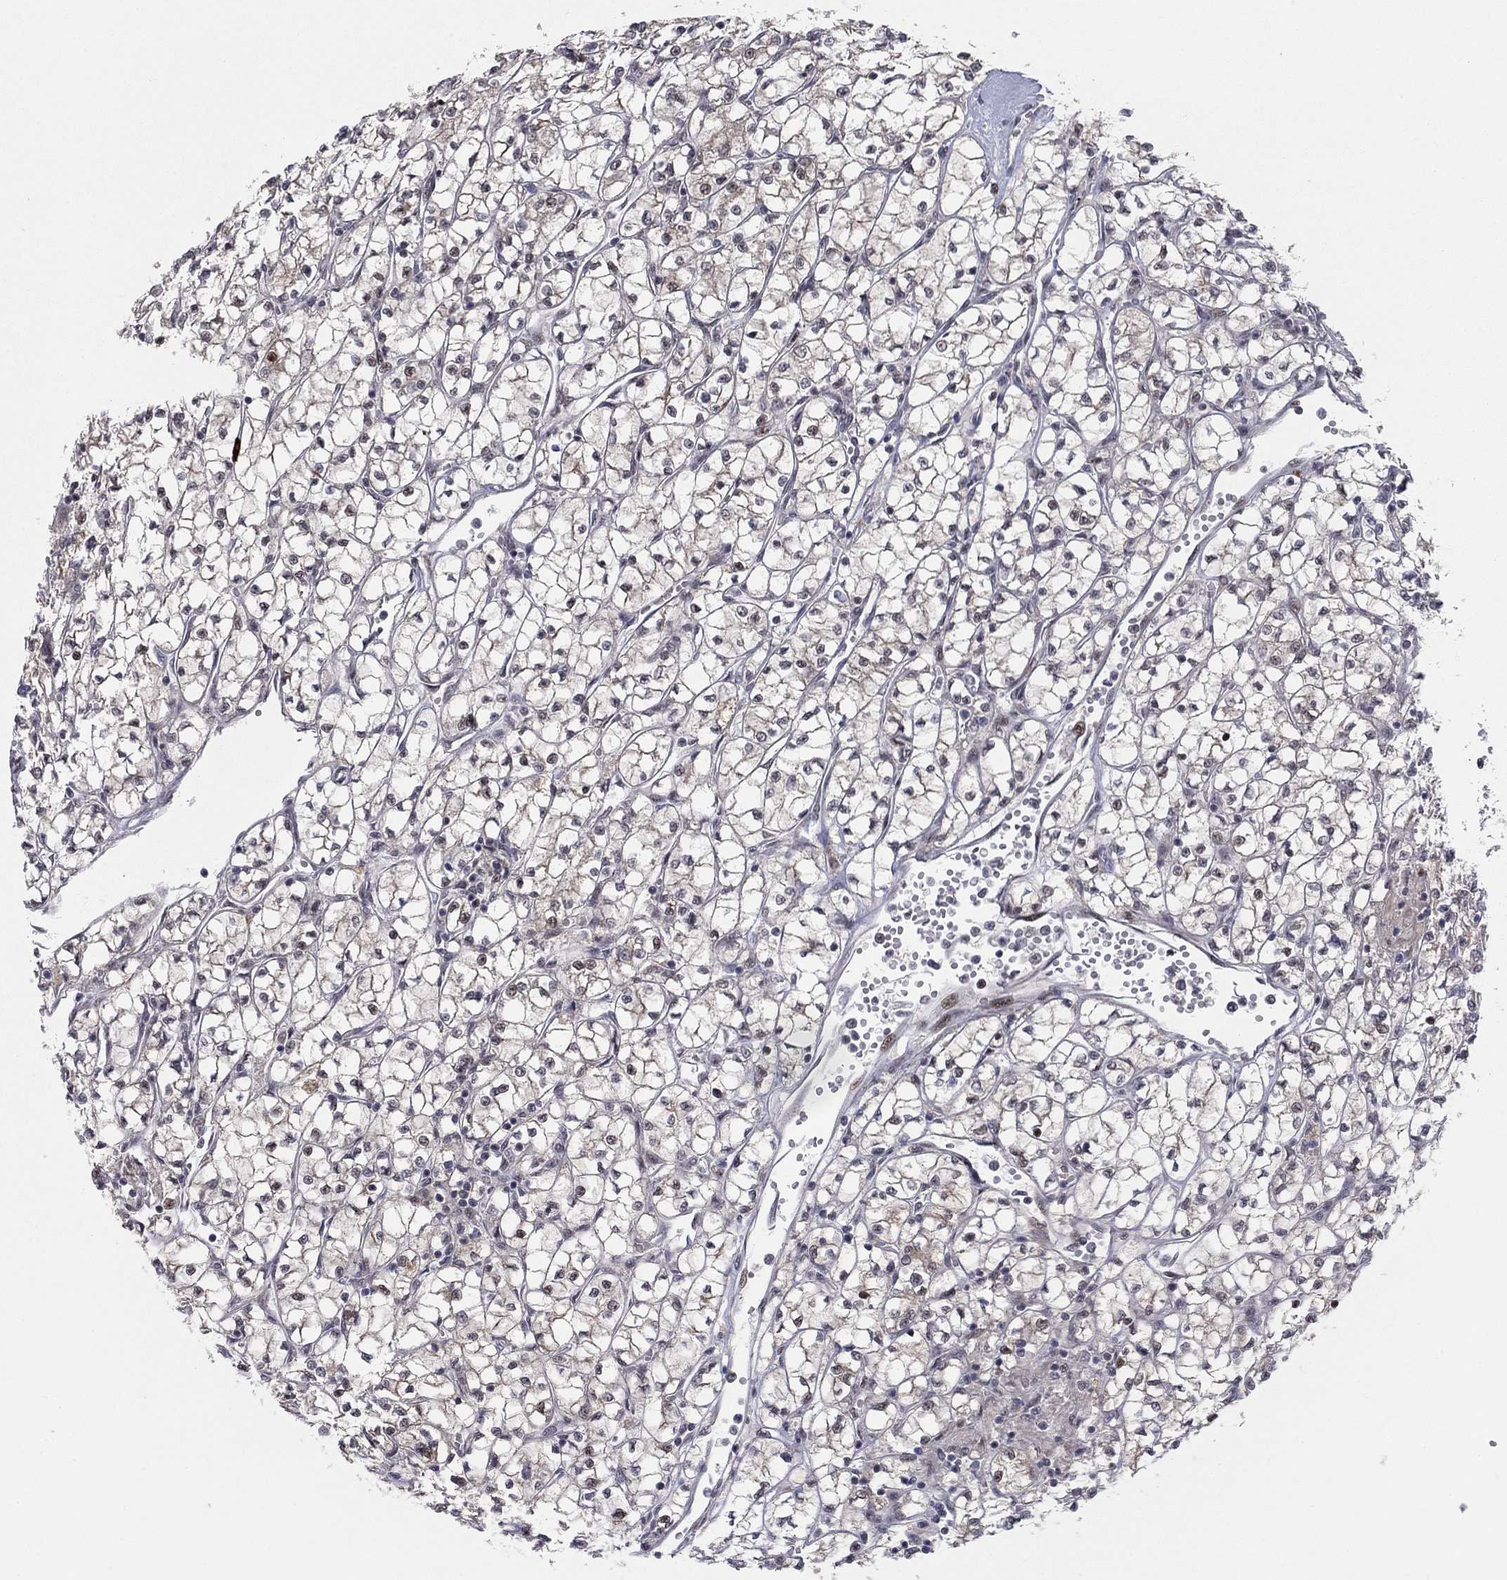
{"staining": {"intensity": "moderate", "quantity": ">75%", "location": "cytoplasmic/membranous"}, "tissue": "renal cancer", "cell_type": "Tumor cells", "image_type": "cancer", "snomed": [{"axis": "morphology", "description": "Adenocarcinoma, NOS"}, {"axis": "topography", "description": "Kidney"}], "caption": "Immunohistochemistry (IHC) histopathology image of human renal cancer stained for a protein (brown), which displays medium levels of moderate cytoplasmic/membranous positivity in about >75% of tumor cells.", "gene": "ZNF395", "patient": {"sex": "female", "age": 64}}